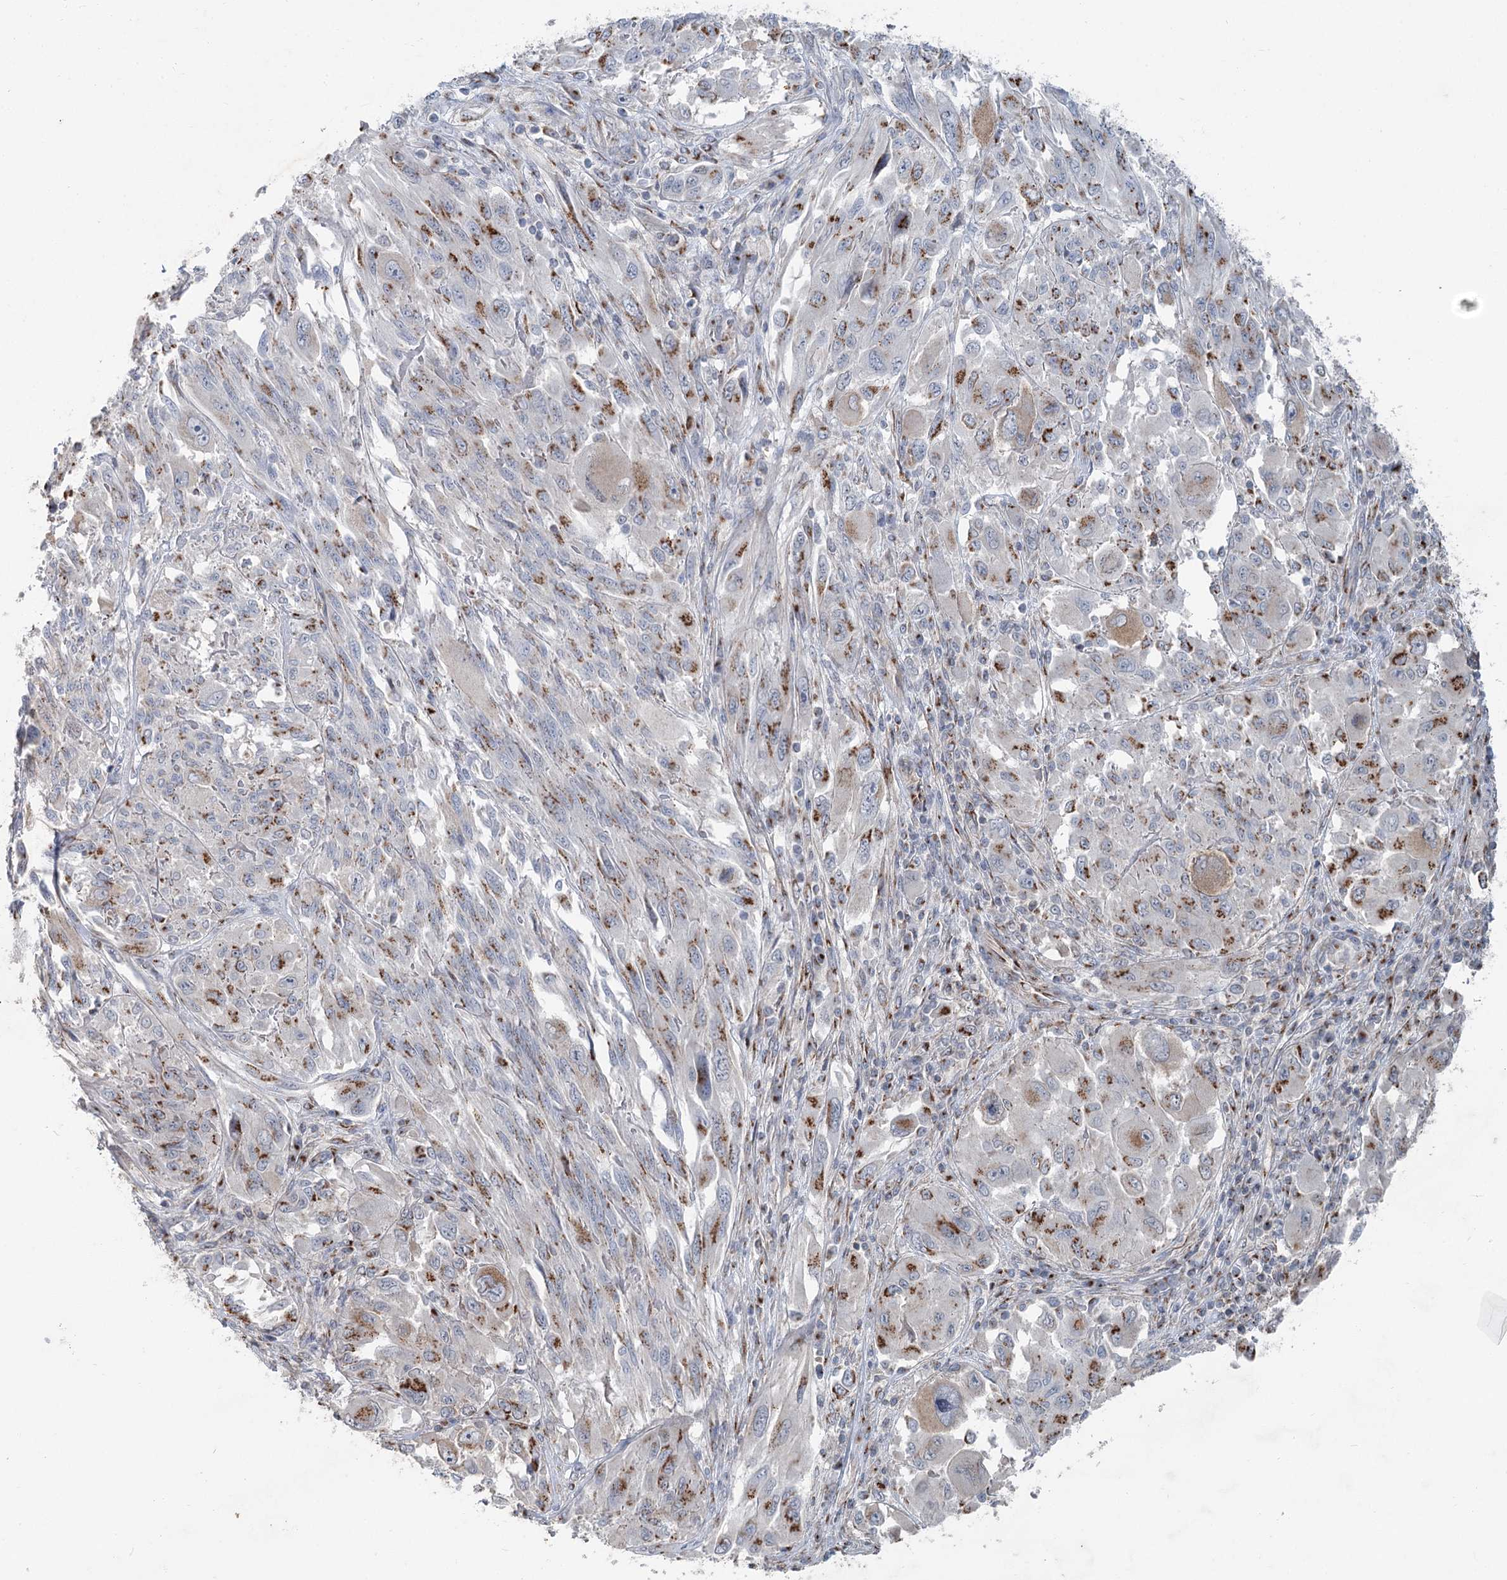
{"staining": {"intensity": "moderate", "quantity": ">75%", "location": "cytoplasmic/membranous"}, "tissue": "melanoma", "cell_type": "Tumor cells", "image_type": "cancer", "snomed": [{"axis": "morphology", "description": "Malignant melanoma, NOS"}, {"axis": "topography", "description": "Skin"}], "caption": "Protein staining of malignant melanoma tissue demonstrates moderate cytoplasmic/membranous staining in approximately >75% of tumor cells.", "gene": "ITIH5", "patient": {"sex": "female", "age": 91}}